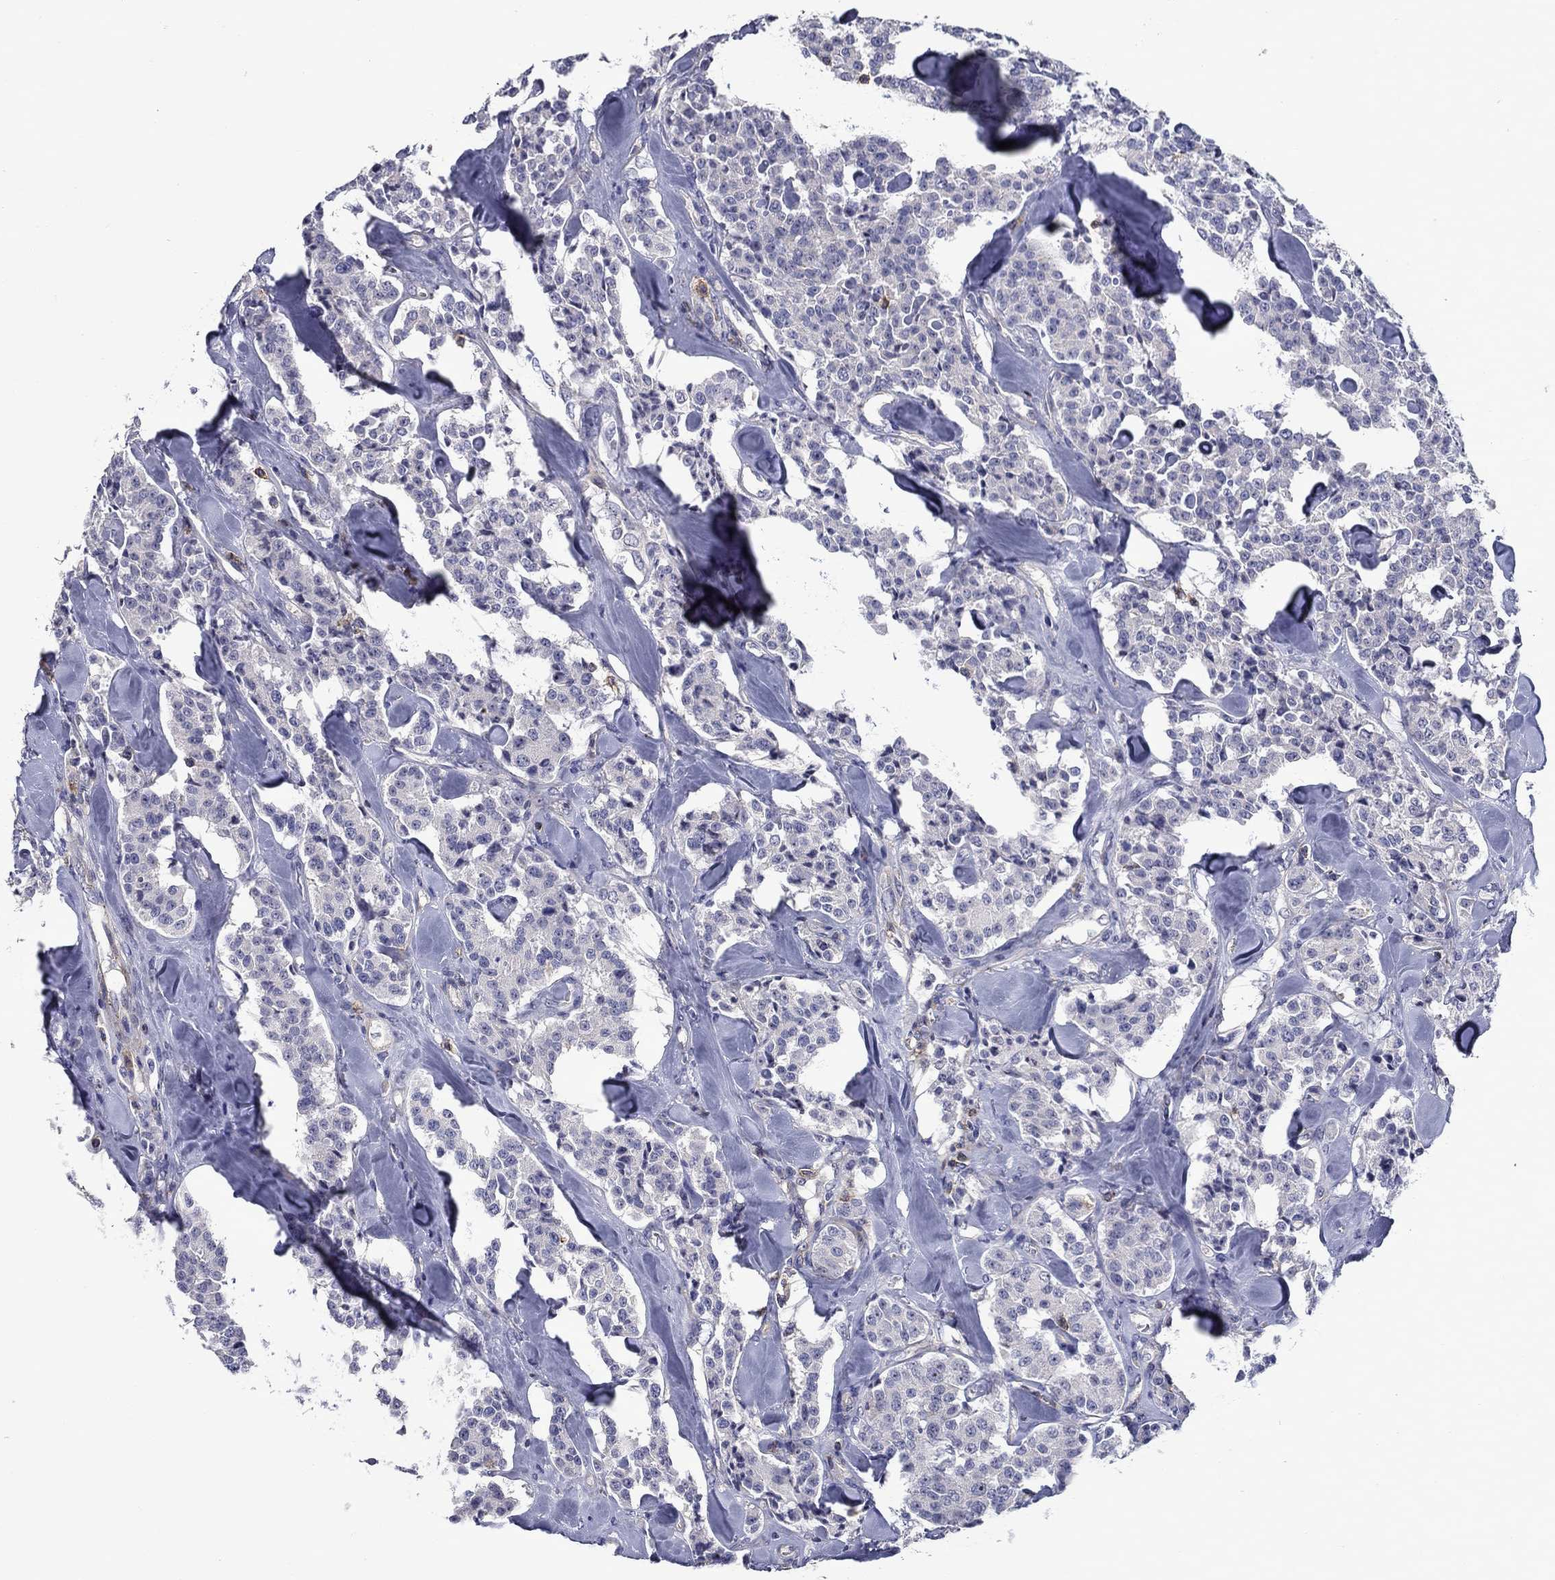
{"staining": {"intensity": "negative", "quantity": "none", "location": "none"}, "tissue": "carcinoid", "cell_type": "Tumor cells", "image_type": "cancer", "snomed": [{"axis": "morphology", "description": "Carcinoid, malignant, NOS"}, {"axis": "topography", "description": "Pancreas"}], "caption": "This is a image of IHC staining of carcinoid (malignant), which shows no staining in tumor cells. (Stains: DAB (3,3'-diaminobenzidine) immunohistochemistry (IHC) with hematoxylin counter stain, Microscopy: brightfield microscopy at high magnification).", "gene": "SIT1", "patient": {"sex": "male", "age": 41}}